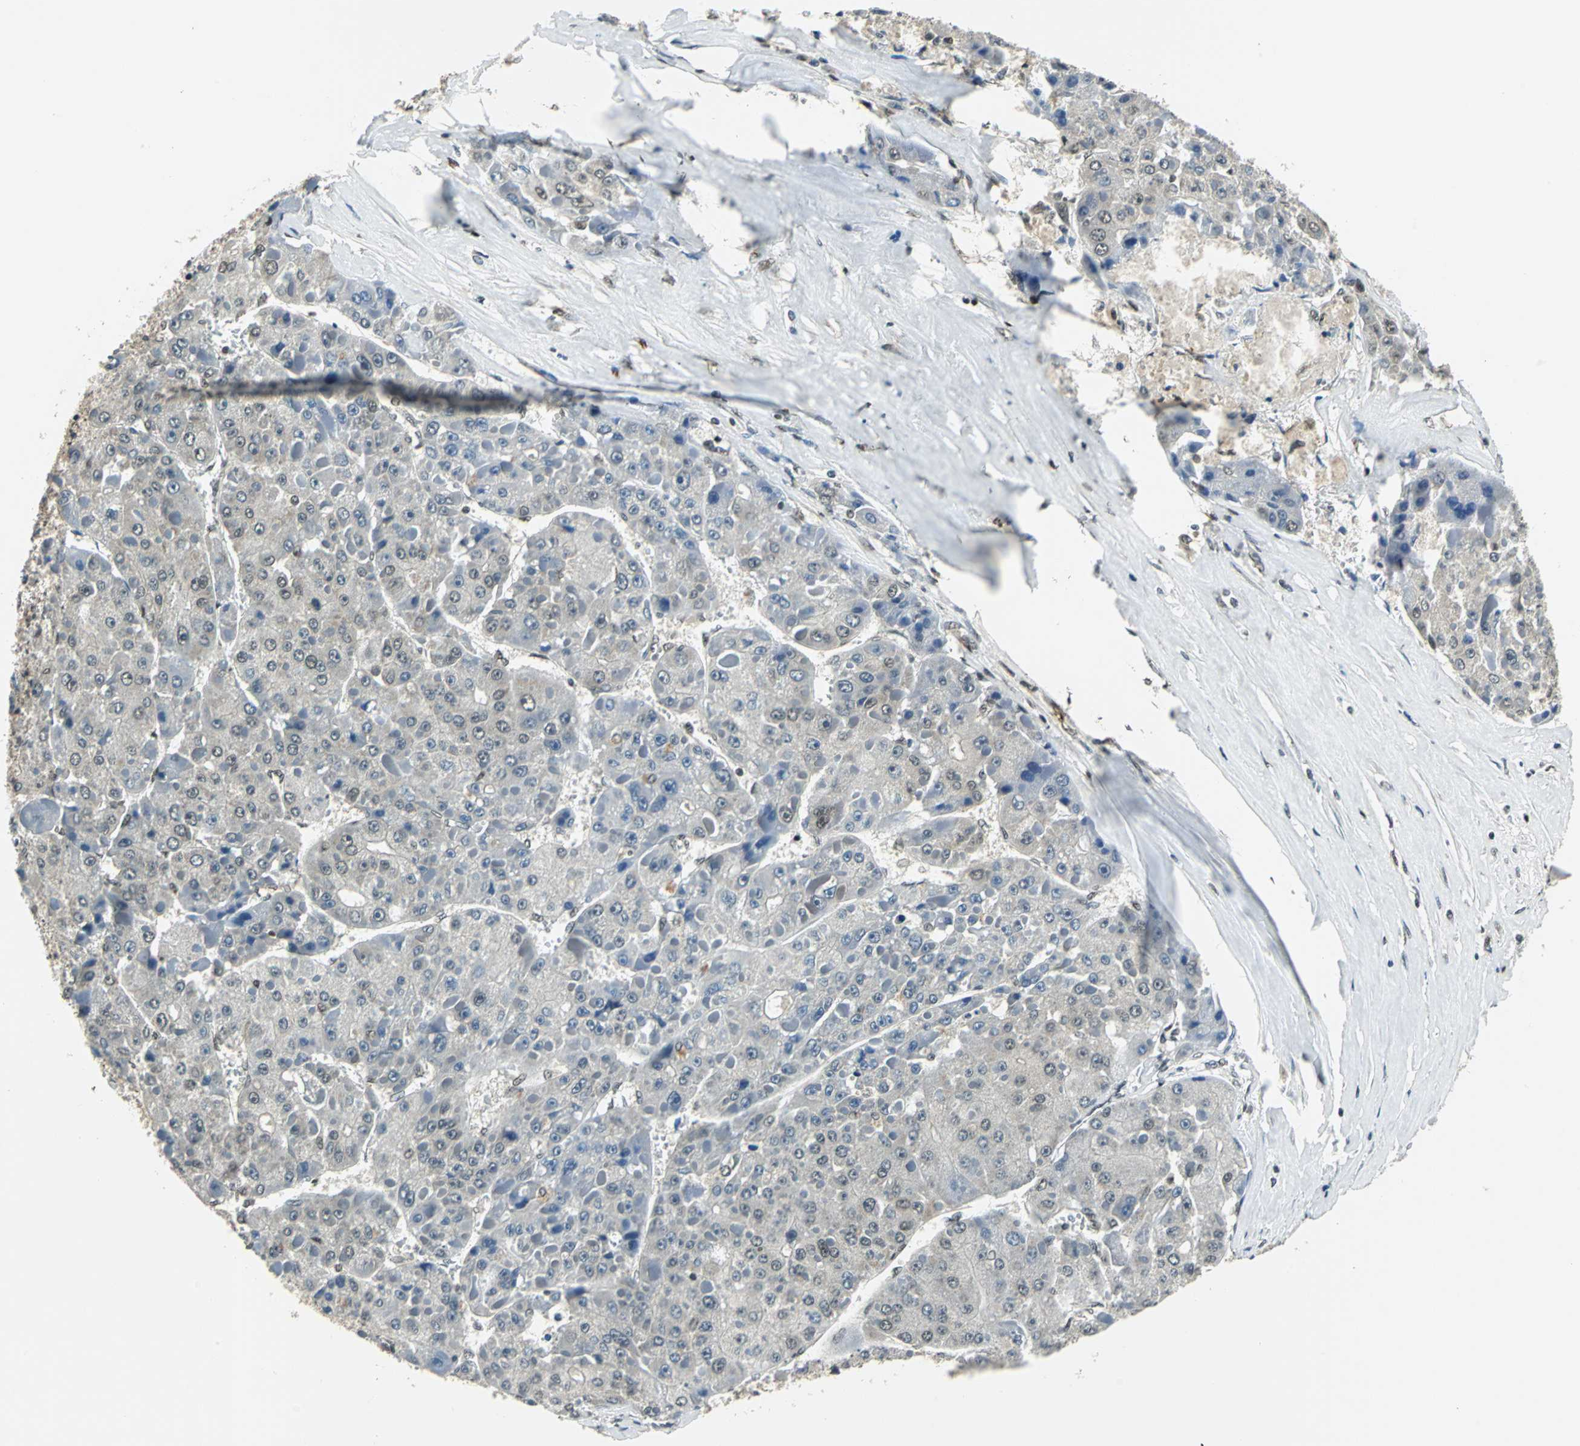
{"staining": {"intensity": "moderate", "quantity": "<25%", "location": "nuclear"}, "tissue": "liver cancer", "cell_type": "Tumor cells", "image_type": "cancer", "snomed": [{"axis": "morphology", "description": "Carcinoma, Hepatocellular, NOS"}, {"axis": "topography", "description": "Liver"}], "caption": "This is an image of immunohistochemistry staining of liver cancer, which shows moderate staining in the nuclear of tumor cells.", "gene": "RBM14", "patient": {"sex": "female", "age": 73}}